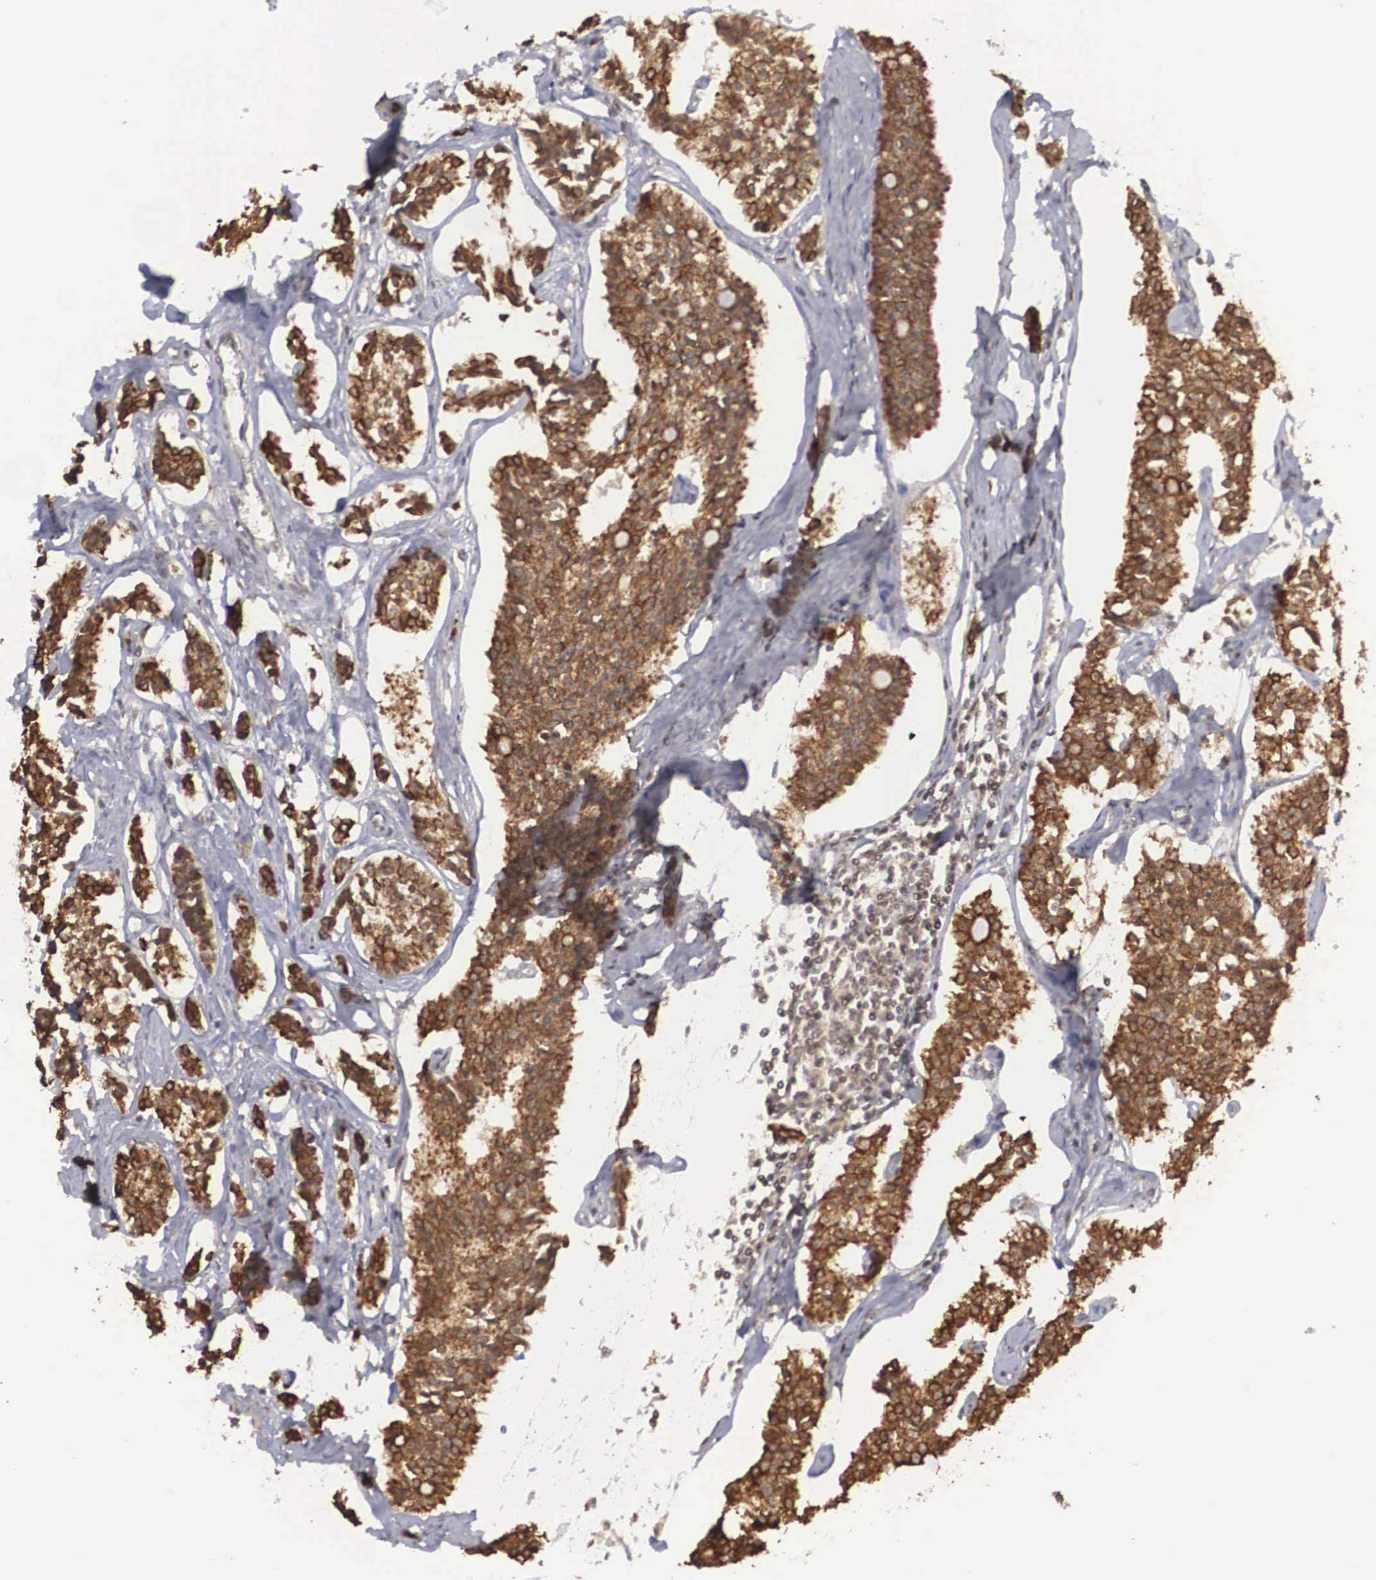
{"staining": {"intensity": "strong", "quantity": ">75%", "location": "cytoplasmic/membranous"}, "tissue": "carcinoid", "cell_type": "Tumor cells", "image_type": "cancer", "snomed": [{"axis": "morphology", "description": "Carcinoid, malignant, NOS"}, {"axis": "topography", "description": "Small intestine"}], "caption": "A photomicrograph of human carcinoid stained for a protein displays strong cytoplasmic/membranous brown staining in tumor cells.", "gene": "WDR89", "patient": {"sex": "male", "age": 63}}